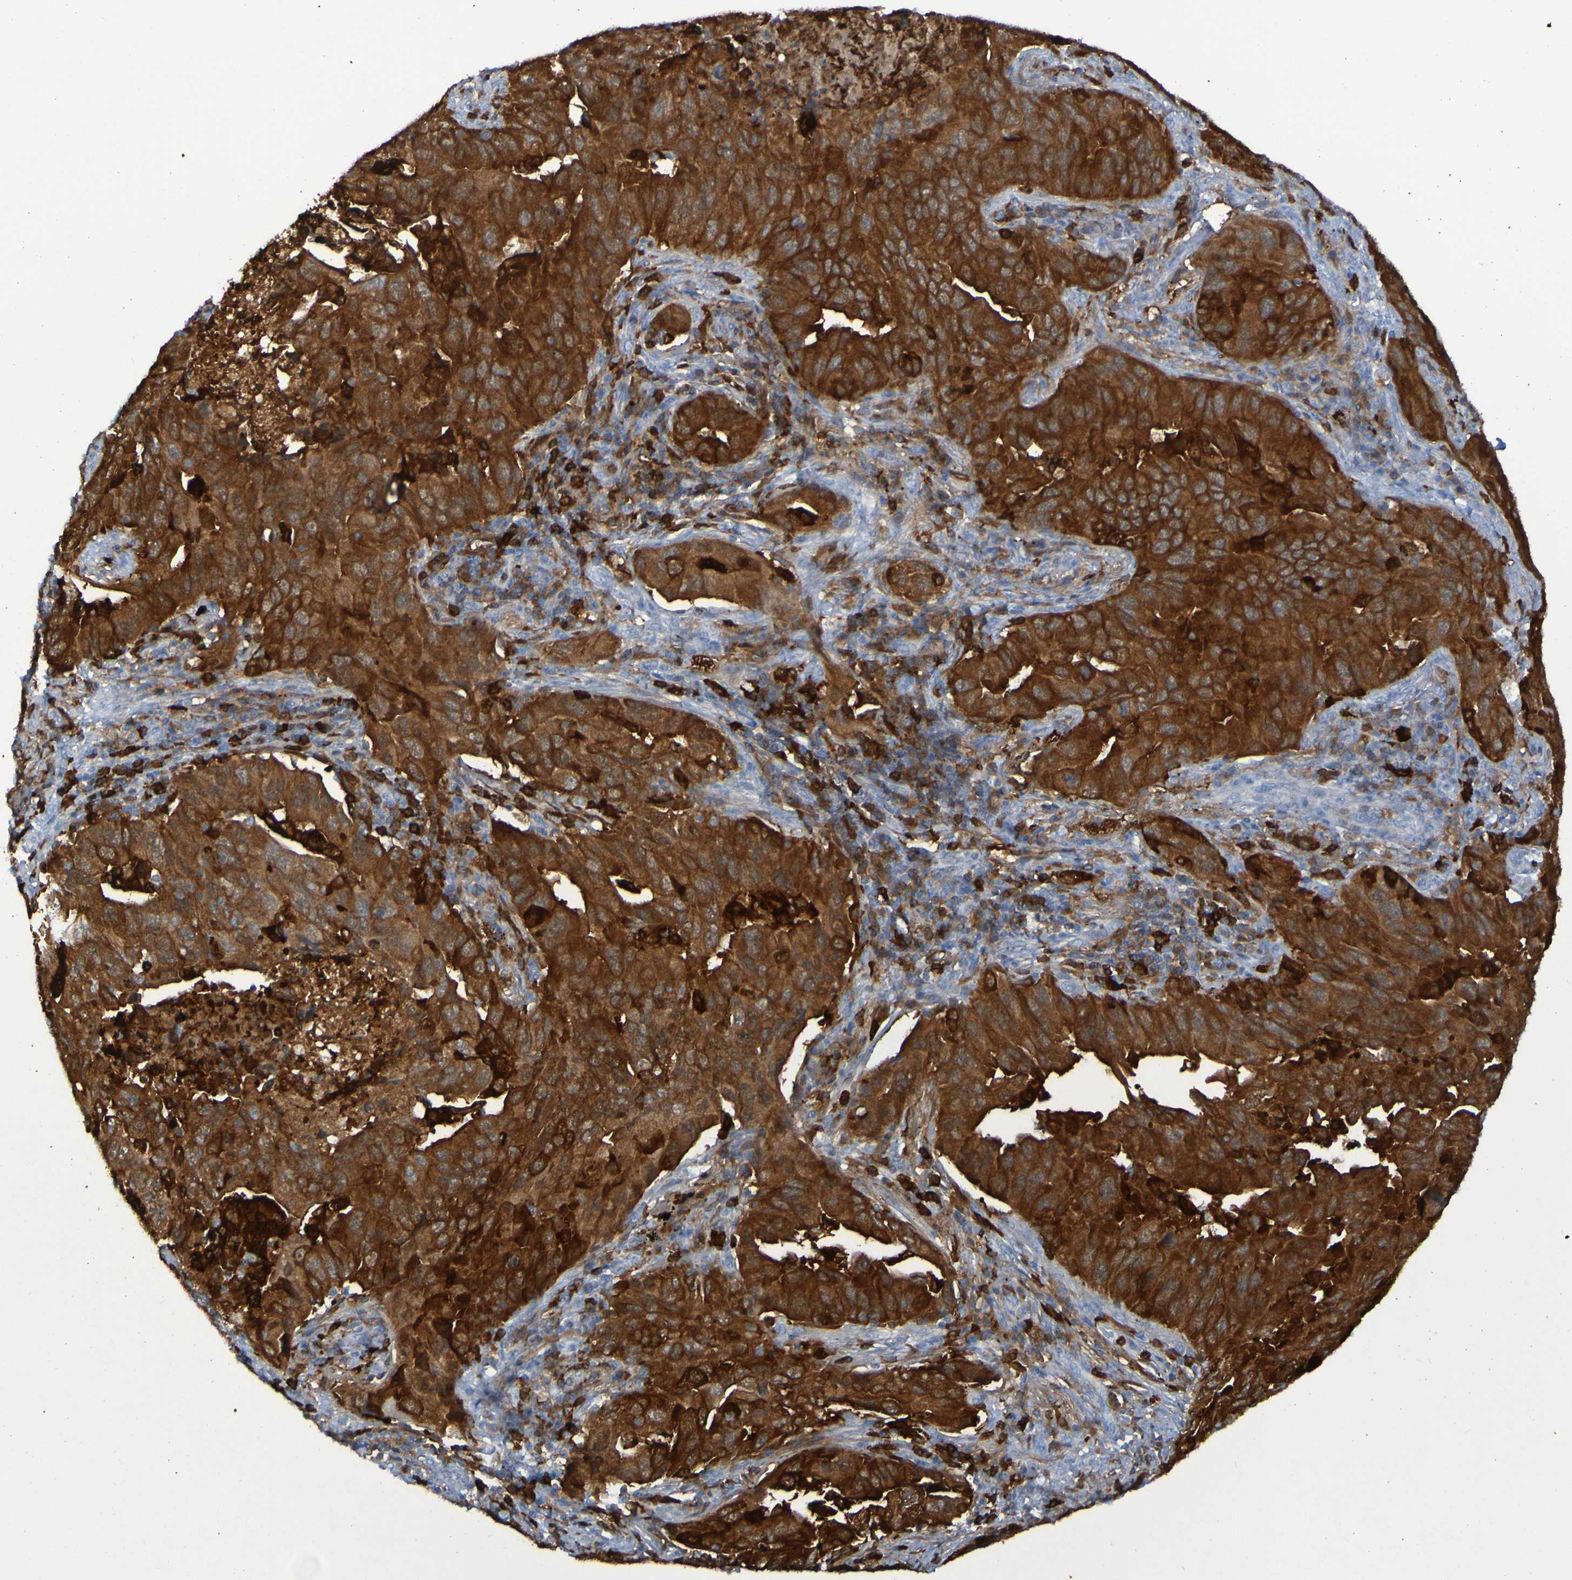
{"staining": {"intensity": "strong", "quantity": ">75%", "location": "cytoplasmic/membranous"}, "tissue": "lung cancer", "cell_type": "Tumor cells", "image_type": "cancer", "snomed": [{"axis": "morphology", "description": "Adenocarcinoma, NOS"}, {"axis": "topography", "description": "Lung"}], "caption": "Adenocarcinoma (lung) tissue exhibits strong cytoplasmic/membranous expression in approximately >75% of tumor cells, visualized by immunohistochemistry.", "gene": "MPPE1", "patient": {"sex": "female", "age": 65}}